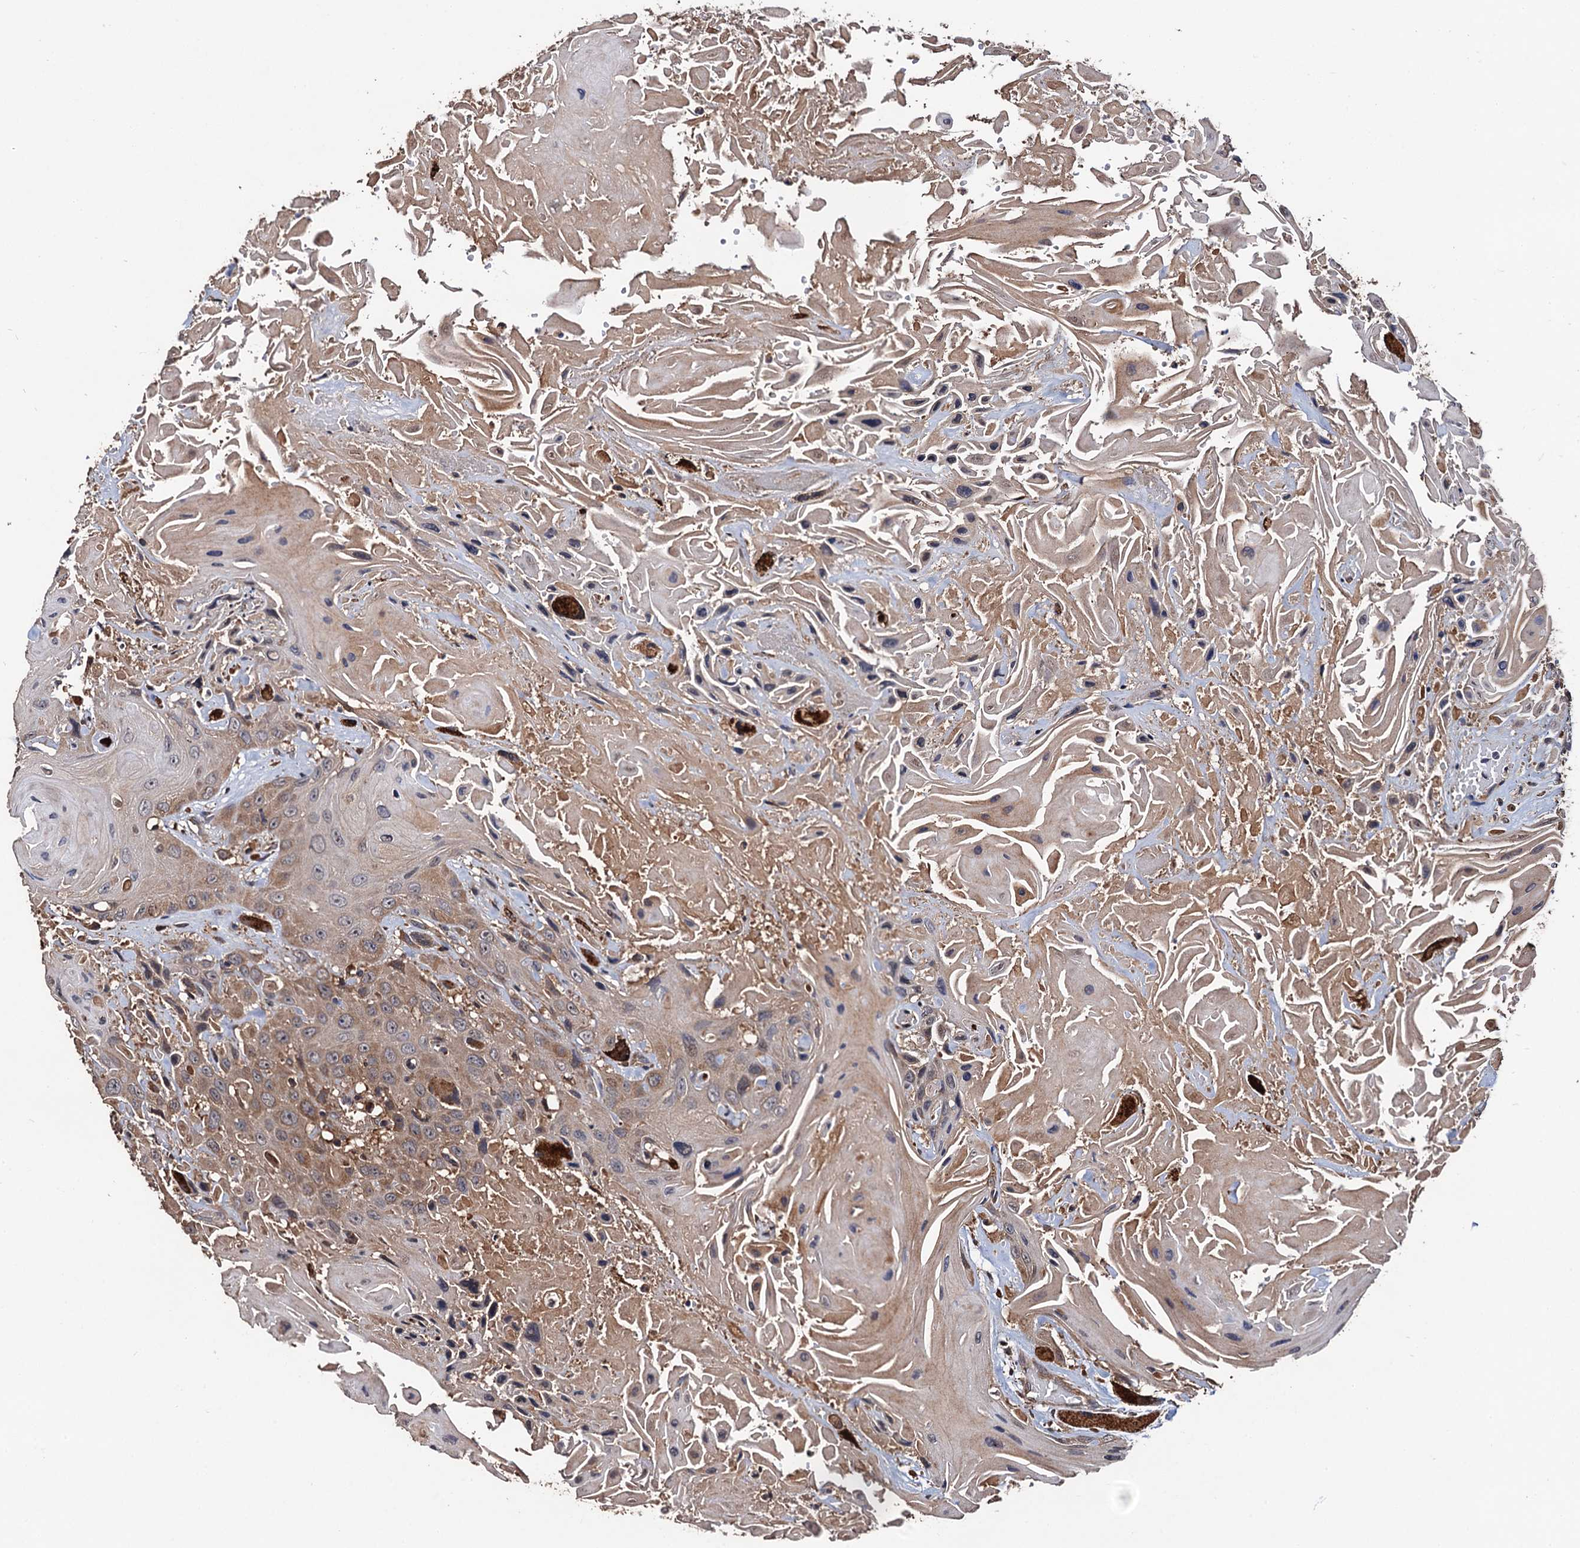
{"staining": {"intensity": "moderate", "quantity": "<25%", "location": "cytoplasmic/membranous"}, "tissue": "head and neck cancer", "cell_type": "Tumor cells", "image_type": "cancer", "snomed": [{"axis": "morphology", "description": "Squamous cell carcinoma, NOS"}, {"axis": "topography", "description": "Head-Neck"}], "caption": "A histopathology image of human head and neck squamous cell carcinoma stained for a protein shows moderate cytoplasmic/membranous brown staining in tumor cells.", "gene": "RGS11", "patient": {"sex": "male", "age": 81}}